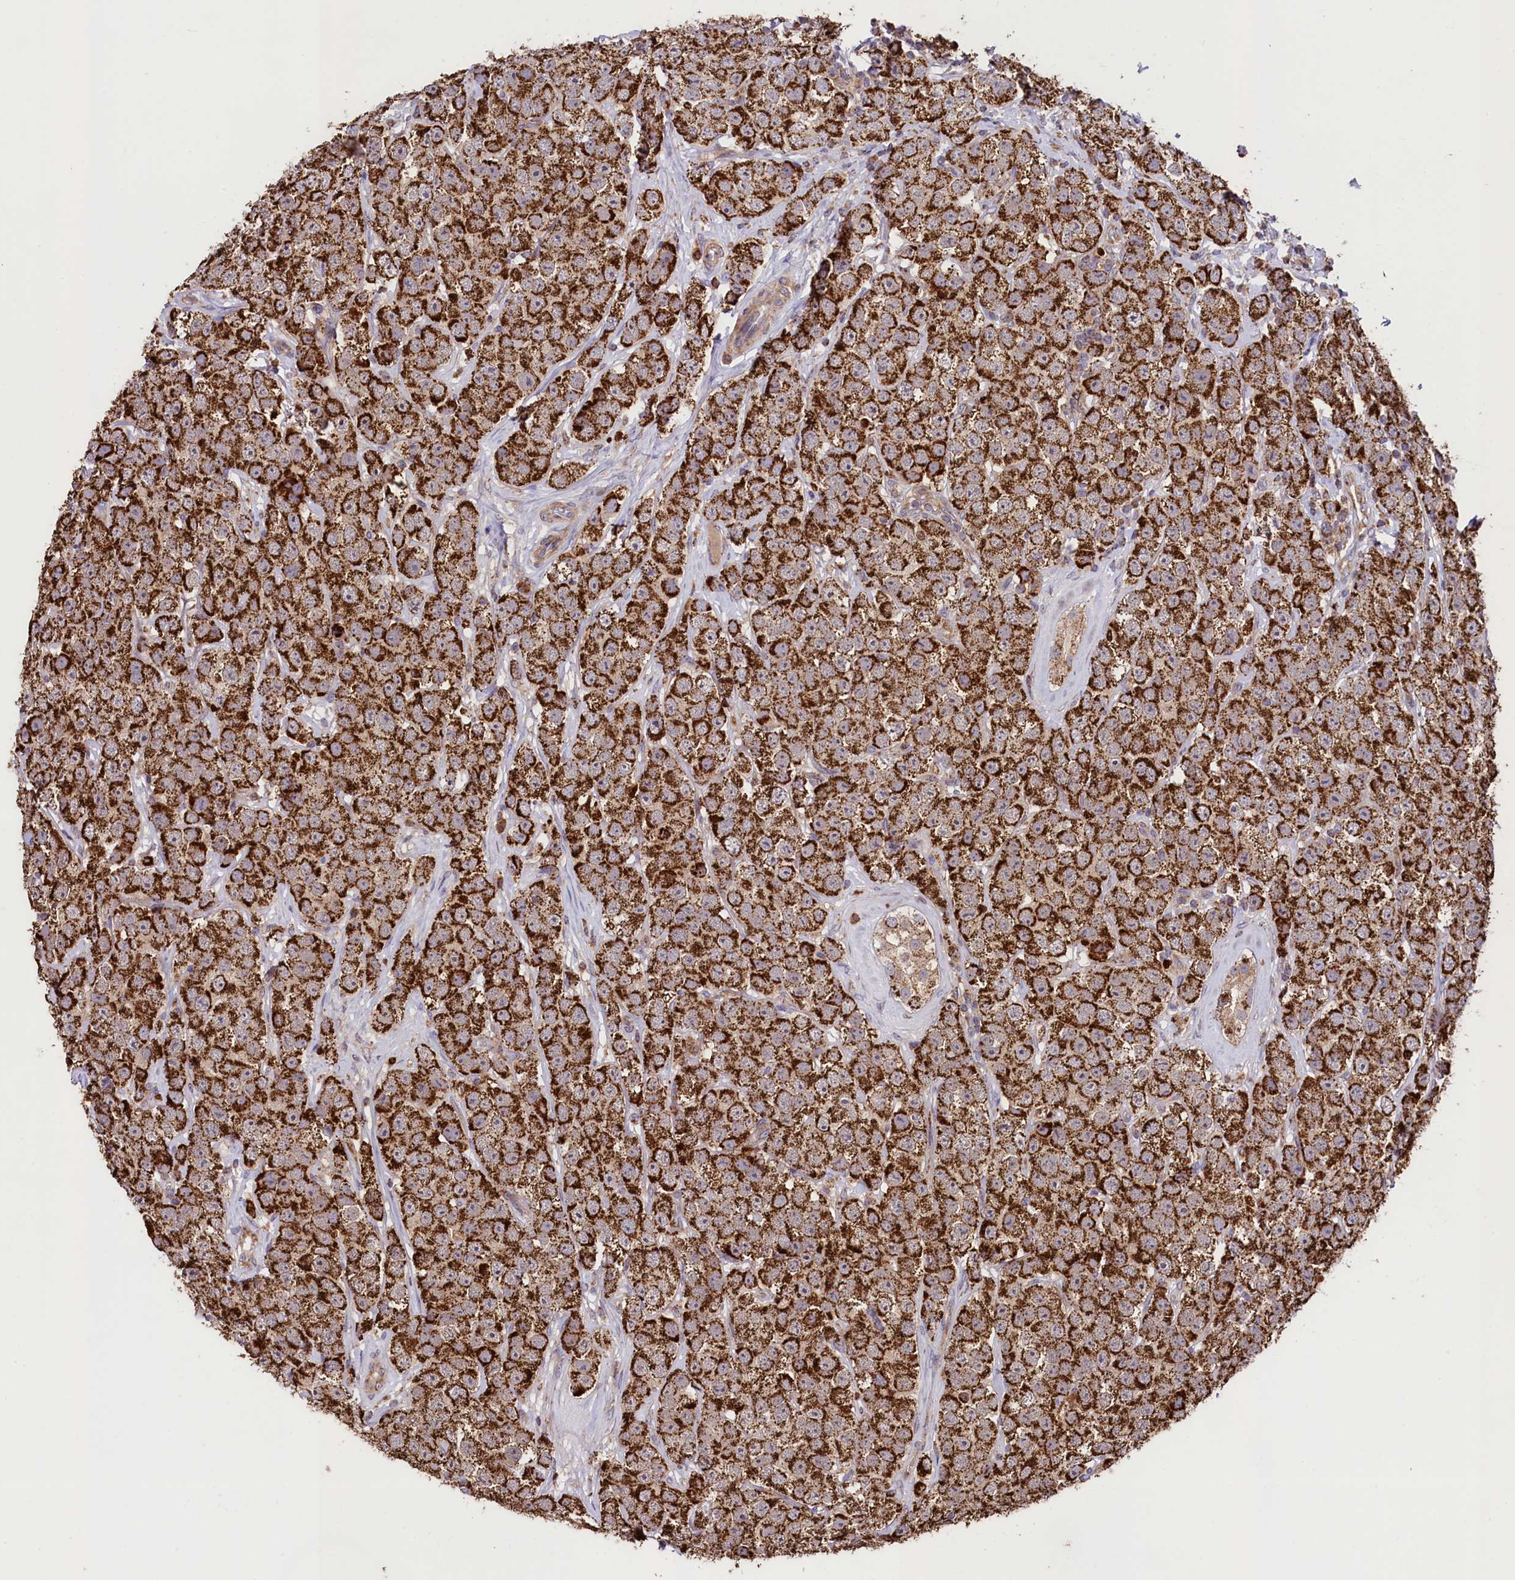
{"staining": {"intensity": "strong", "quantity": ">75%", "location": "cytoplasmic/membranous"}, "tissue": "testis cancer", "cell_type": "Tumor cells", "image_type": "cancer", "snomed": [{"axis": "morphology", "description": "Seminoma, NOS"}, {"axis": "topography", "description": "Testis"}], "caption": "IHC photomicrograph of seminoma (testis) stained for a protein (brown), which displays high levels of strong cytoplasmic/membranous staining in about >75% of tumor cells.", "gene": "STARD5", "patient": {"sex": "male", "age": 28}}